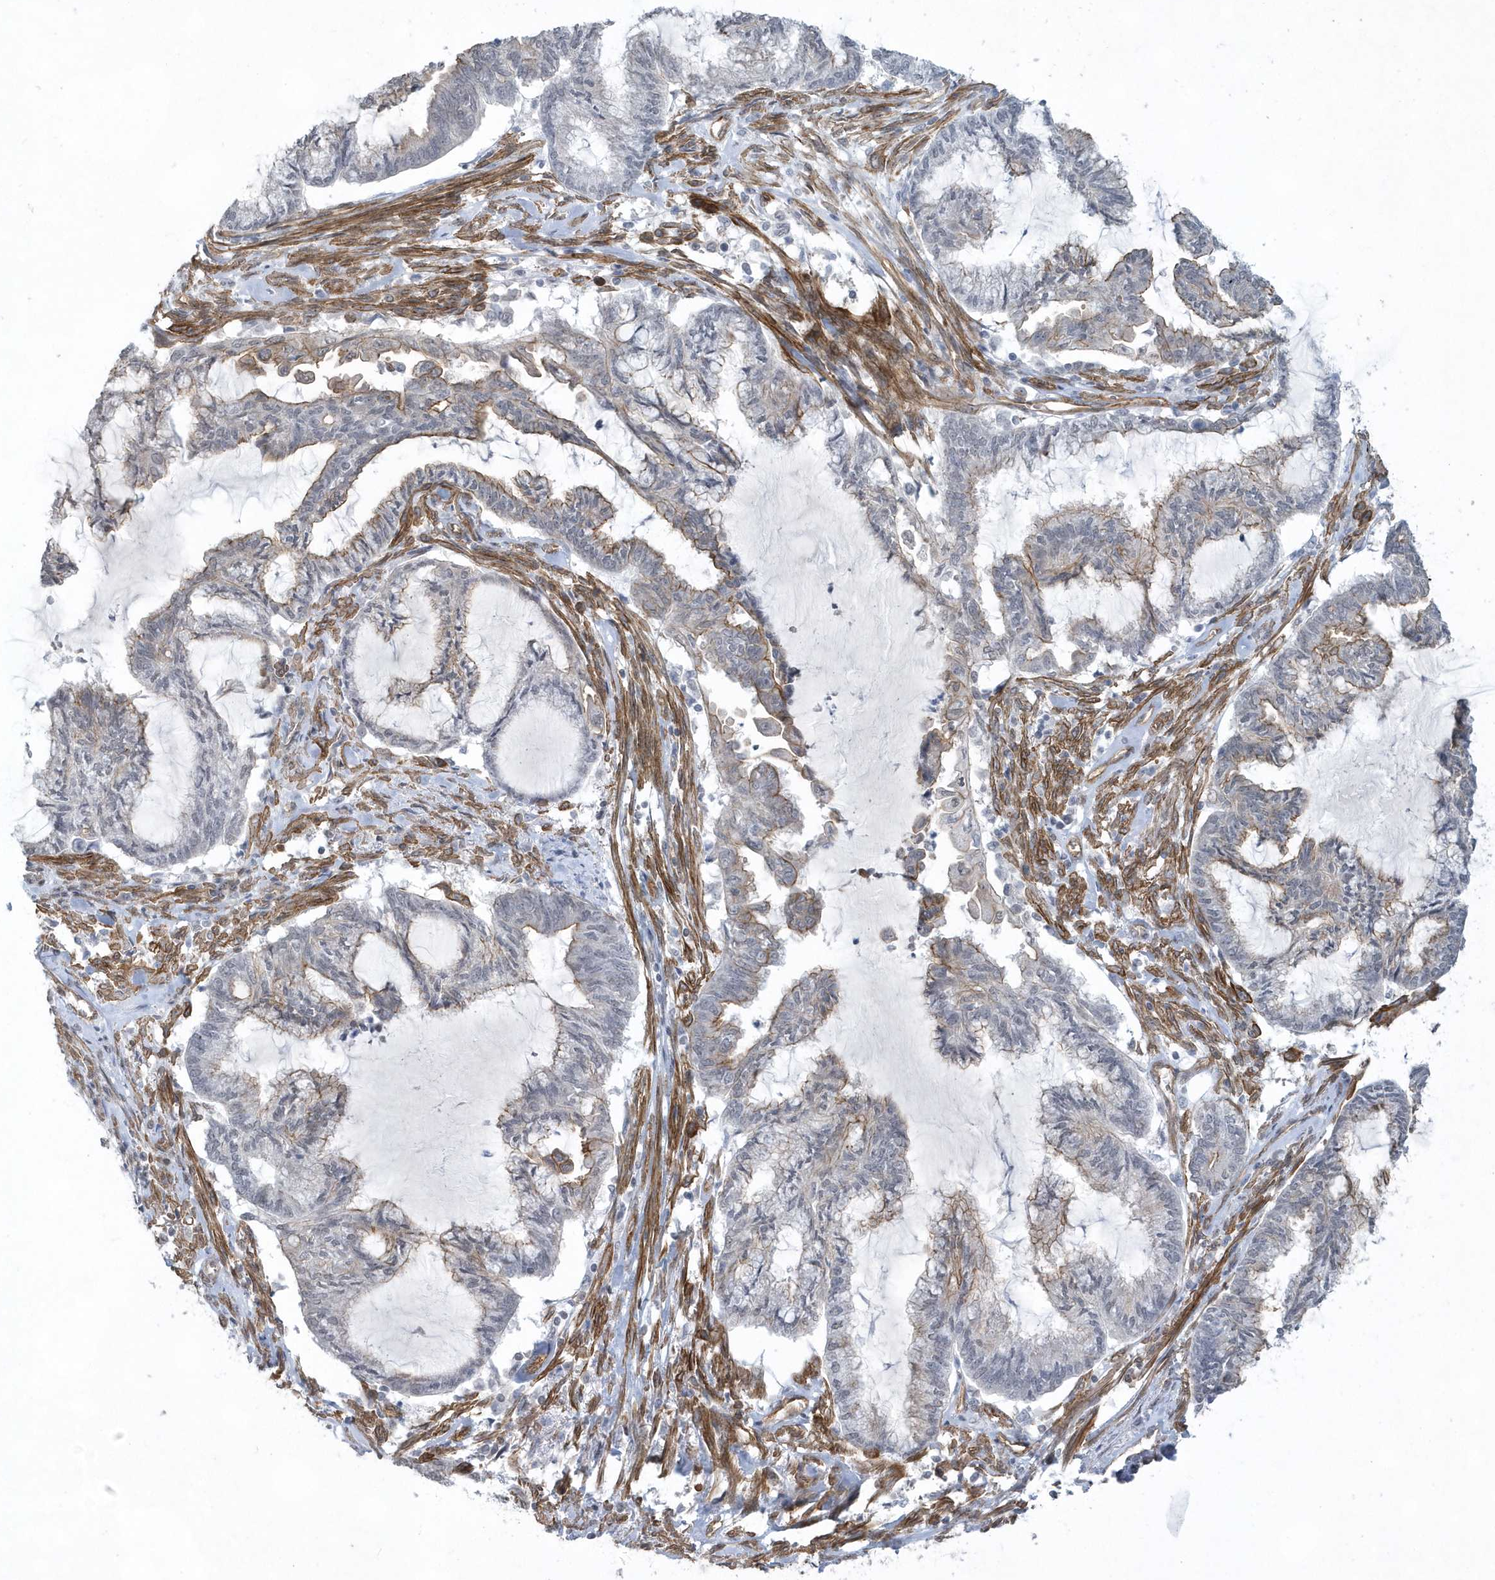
{"staining": {"intensity": "moderate", "quantity": "<25%", "location": "cytoplasmic/membranous"}, "tissue": "endometrial cancer", "cell_type": "Tumor cells", "image_type": "cancer", "snomed": [{"axis": "morphology", "description": "Adenocarcinoma, NOS"}, {"axis": "topography", "description": "Endometrium"}], "caption": "An image showing moderate cytoplasmic/membranous expression in approximately <25% of tumor cells in endometrial cancer (adenocarcinoma), as visualized by brown immunohistochemical staining.", "gene": "RAI14", "patient": {"sex": "female", "age": 86}}